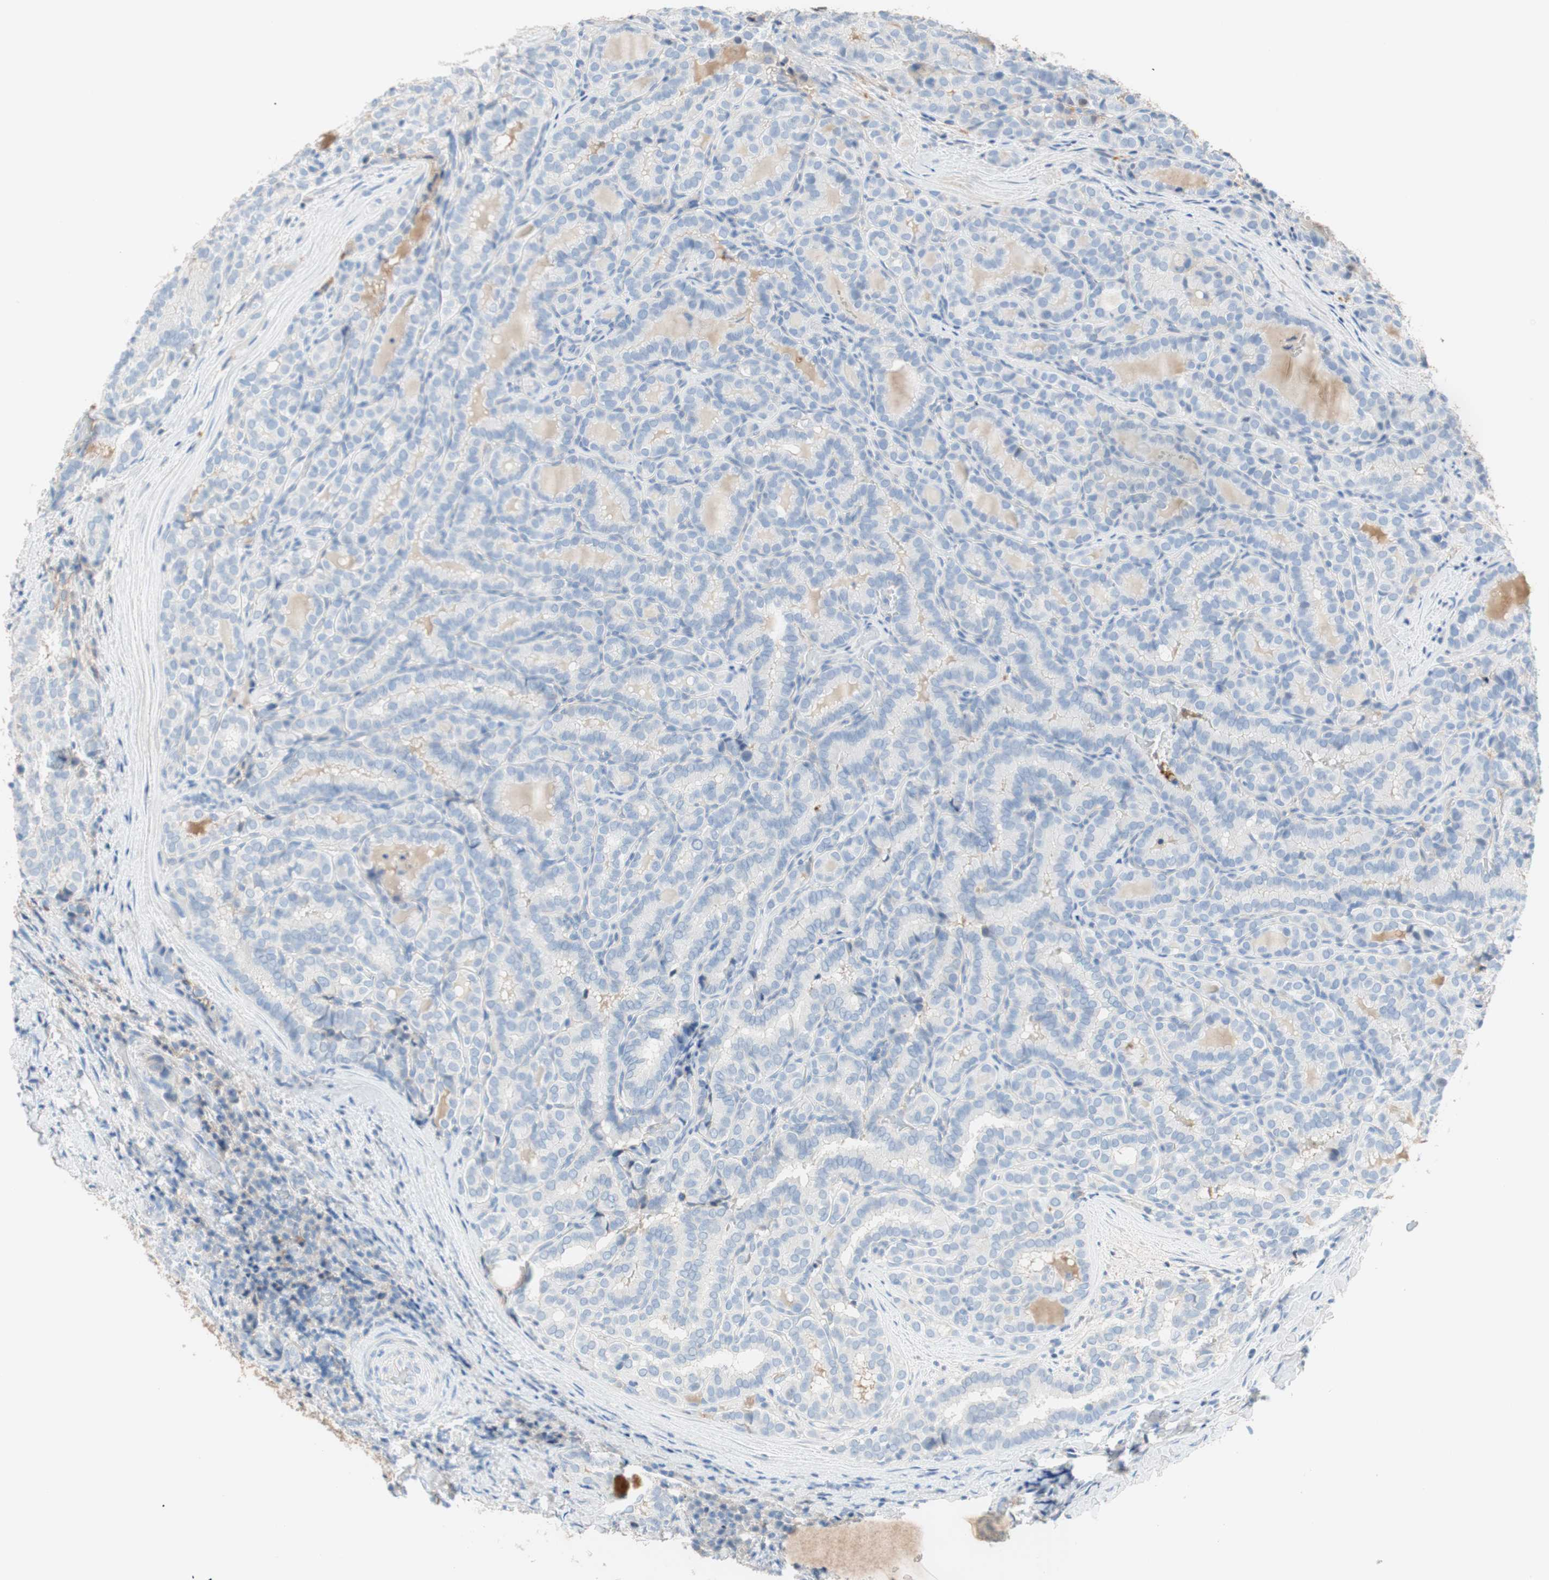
{"staining": {"intensity": "negative", "quantity": "none", "location": "none"}, "tissue": "thyroid cancer", "cell_type": "Tumor cells", "image_type": "cancer", "snomed": [{"axis": "morphology", "description": "Normal tissue, NOS"}, {"axis": "morphology", "description": "Papillary adenocarcinoma, NOS"}, {"axis": "topography", "description": "Thyroid gland"}], "caption": "Immunohistochemistry image of thyroid papillary adenocarcinoma stained for a protein (brown), which reveals no positivity in tumor cells.", "gene": "RBP4", "patient": {"sex": "female", "age": 30}}